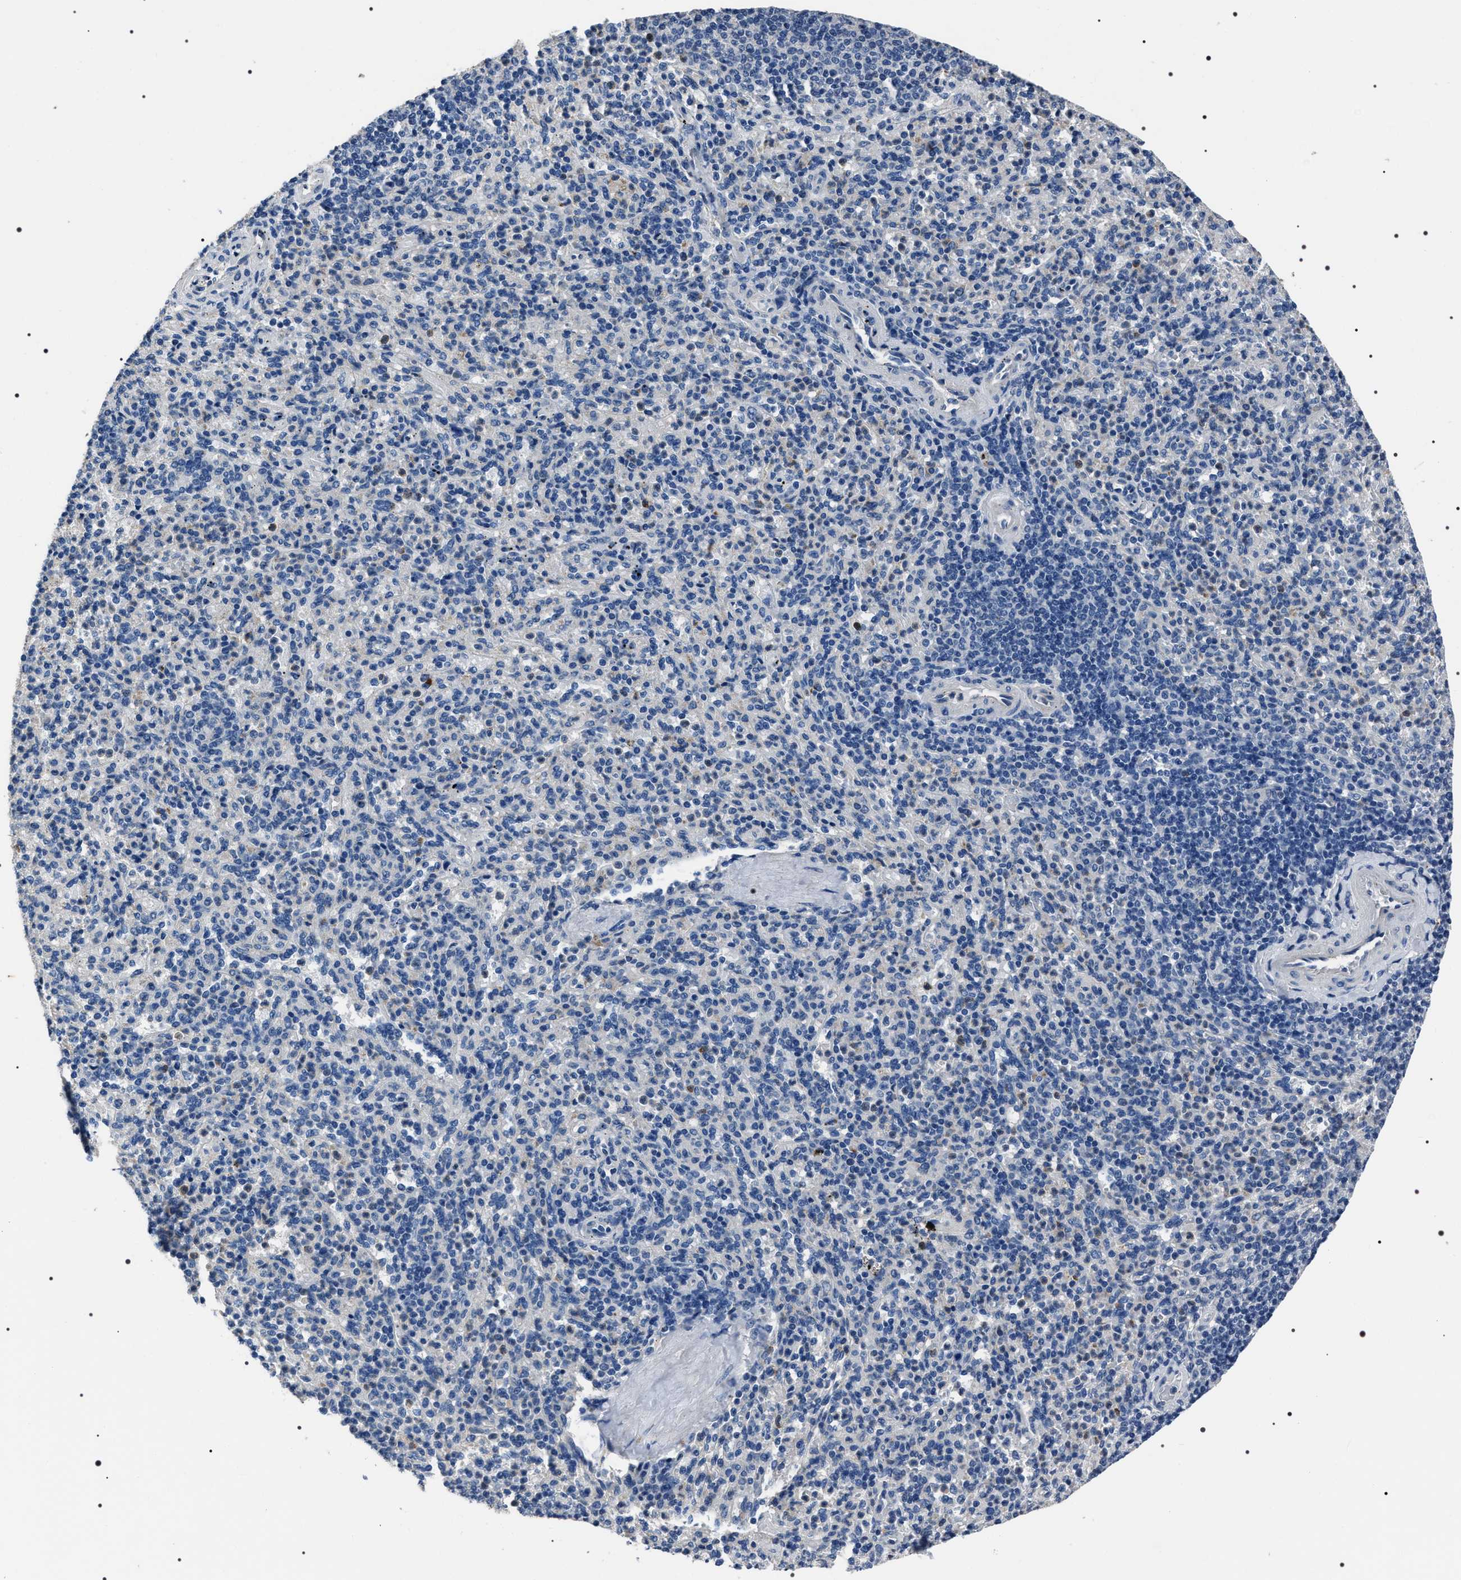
{"staining": {"intensity": "negative", "quantity": "none", "location": "none"}, "tissue": "spleen", "cell_type": "Cells in red pulp", "image_type": "normal", "snomed": [{"axis": "morphology", "description": "Normal tissue, NOS"}, {"axis": "topography", "description": "Spleen"}], "caption": "A micrograph of human spleen is negative for staining in cells in red pulp. (Stains: DAB immunohistochemistry with hematoxylin counter stain, Microscopy: brightfield microscopy at high magnification).", "gene": "TRIM54", "patient": {"sex": "male", "age": 36}}